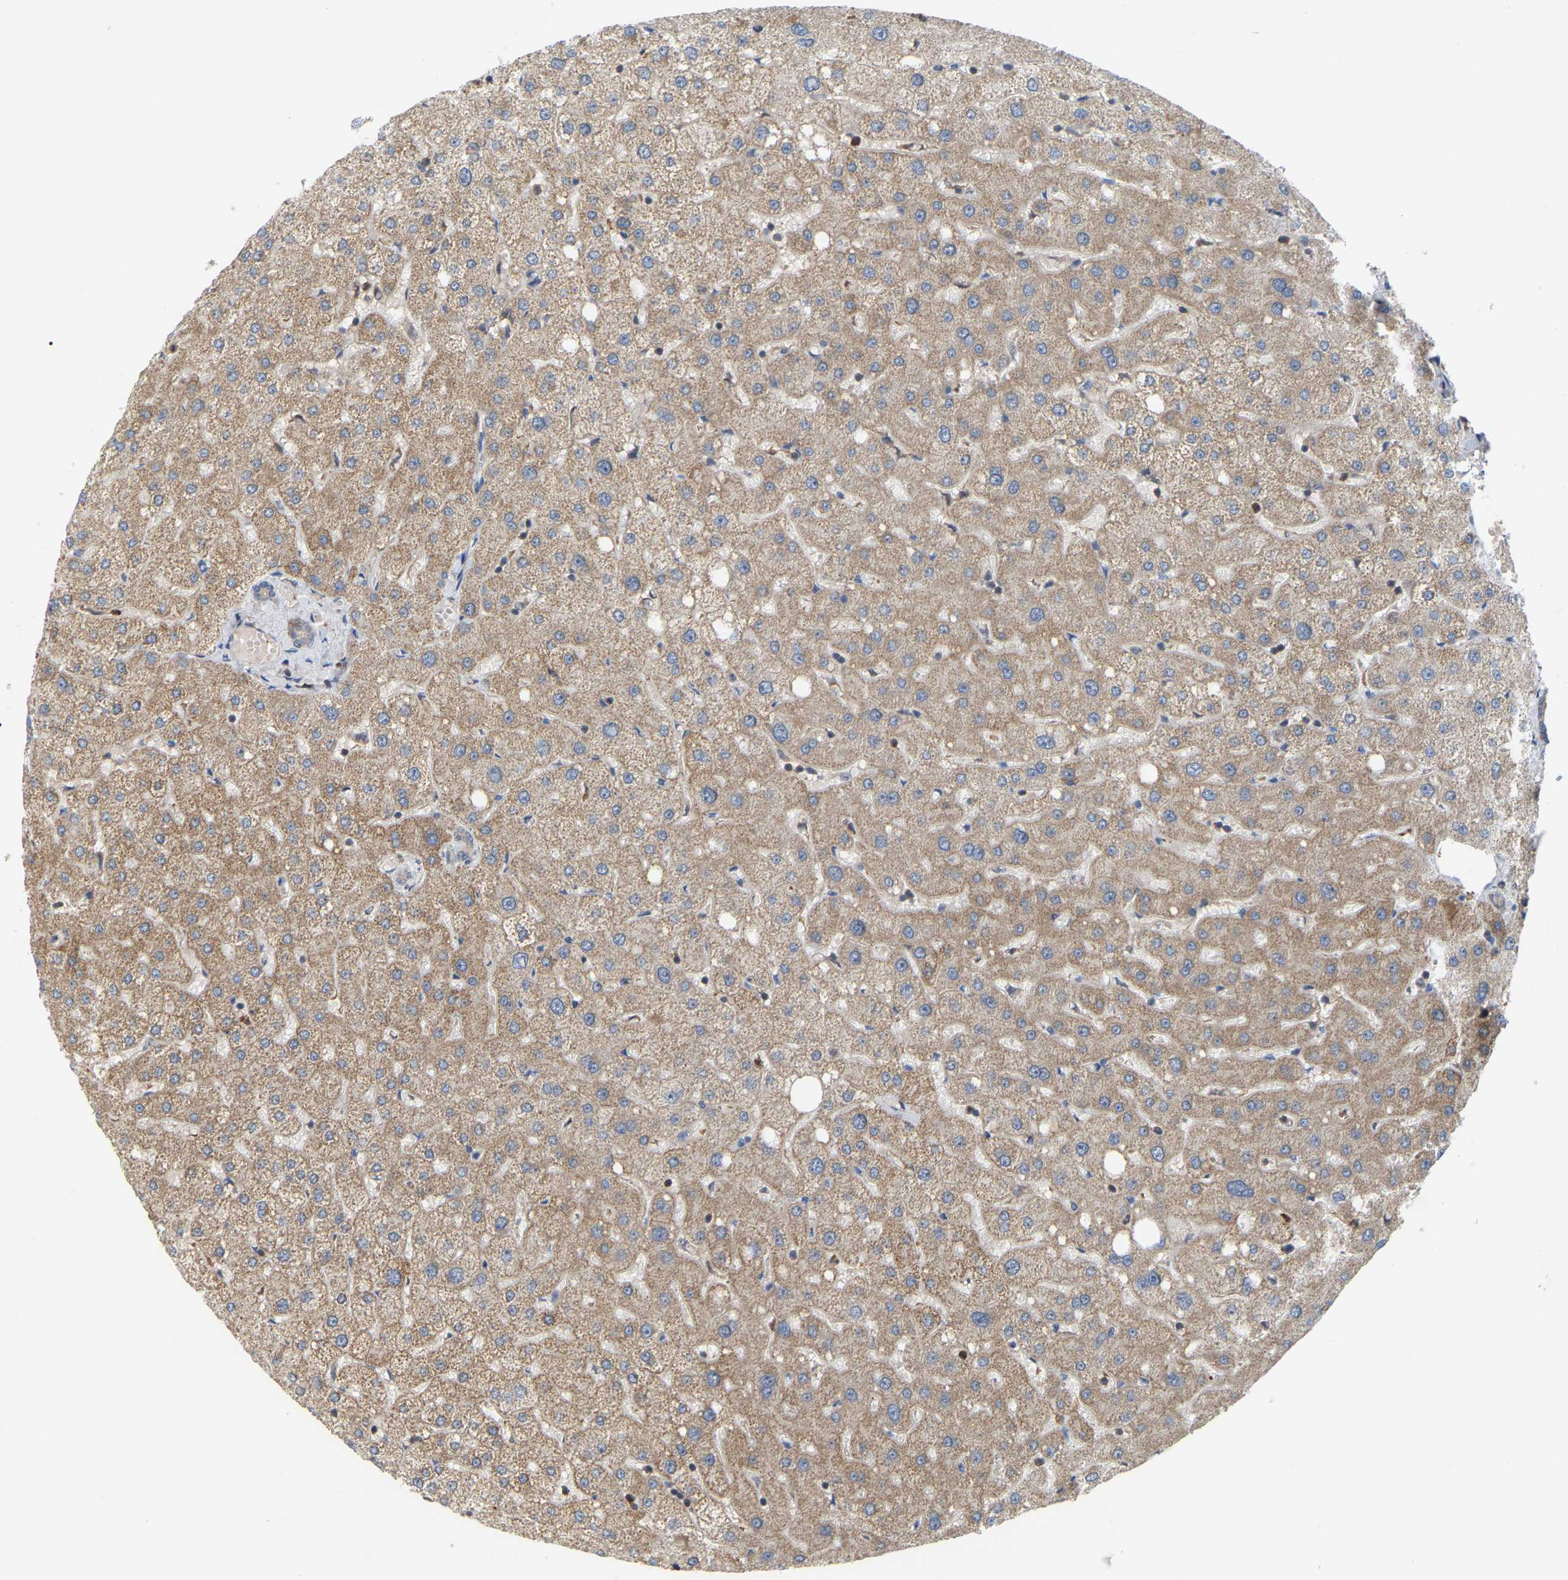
{"staining": {"intensity": "weak", "quantity": ">75%", "location": "cytoplasmic/membranous"}, "tissue": "liver", "cell_type": "Cholangiocytes", "image_type": "normal", "snomed": [{"axis": "morphology", "description": "Normal tissue, NOS"}, {"axis": "topography", "description": "Liver"}], "caption": "This image reveals IHC staining of unremarkable human liver, with low weak cytoplasmic/membranous positivity in about >75% of cholangiocytes.", "gene": "MTPN", "patient": {"sex": "male", "age": 73}}